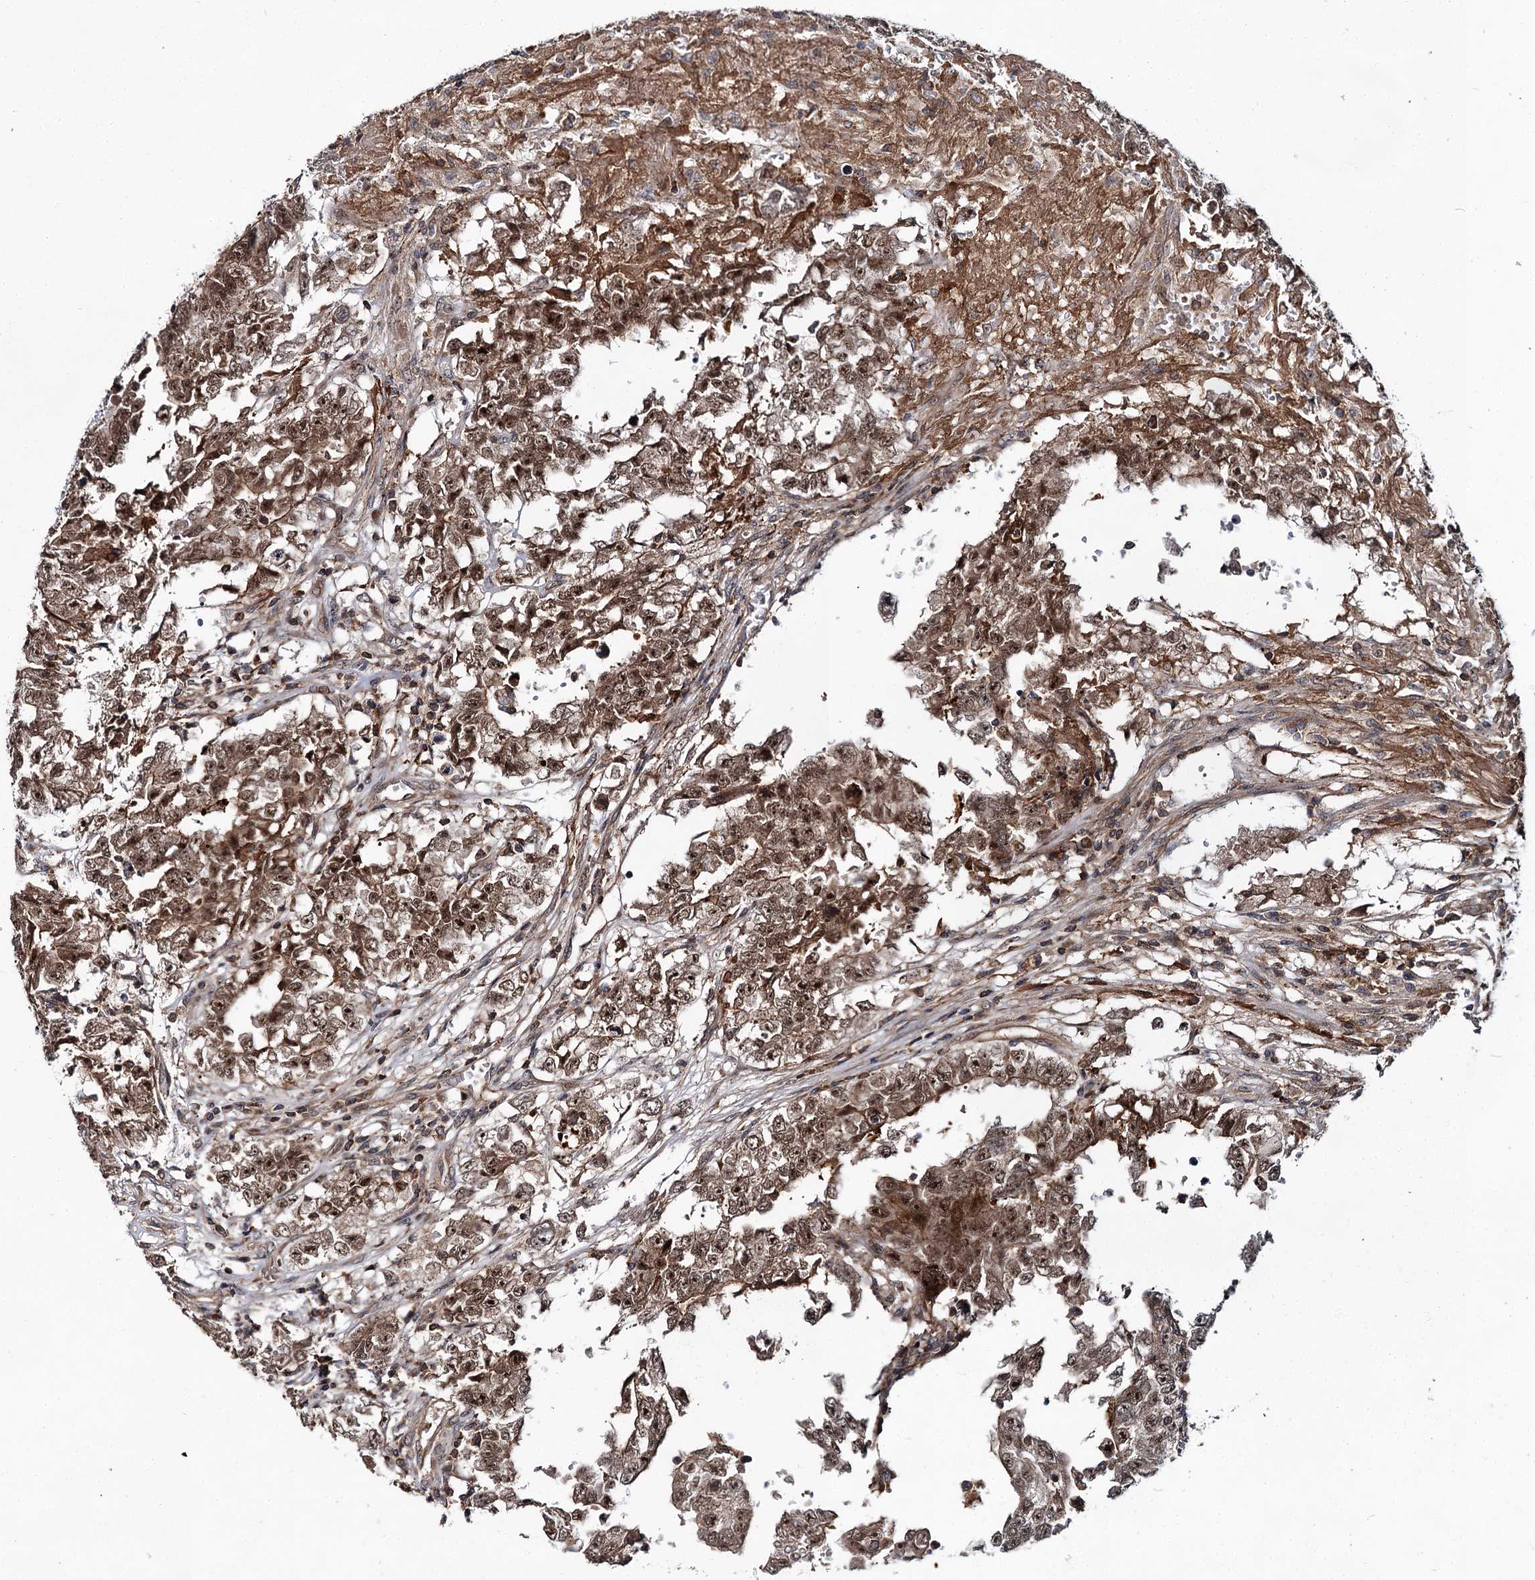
{"staining": {"intensity": "moderate", "quantity": ">75%", "location": "cytoplasmic/membranous,nuclear"}, "tissue": "testis cancer", "cell_type": "Tumor cells", "image_type": "cancer", "snomed": [{"axis": "morphology", "description": "Carcinoma, Embryonal, NOS"}, {"axis": "topography", "description": "Testis"}], "caption": "Protein staining by IHC exhibits moderate cytoplasmic/membranous and nuclear positivity in about >75% of tumor cells in testis cancer (embryonal carcinoma). (brown staining indicates protein expression, while blue staining denotes nuclei).", "gene": "ABLIM1", "patient": {"sex": "male", "age": 25}}